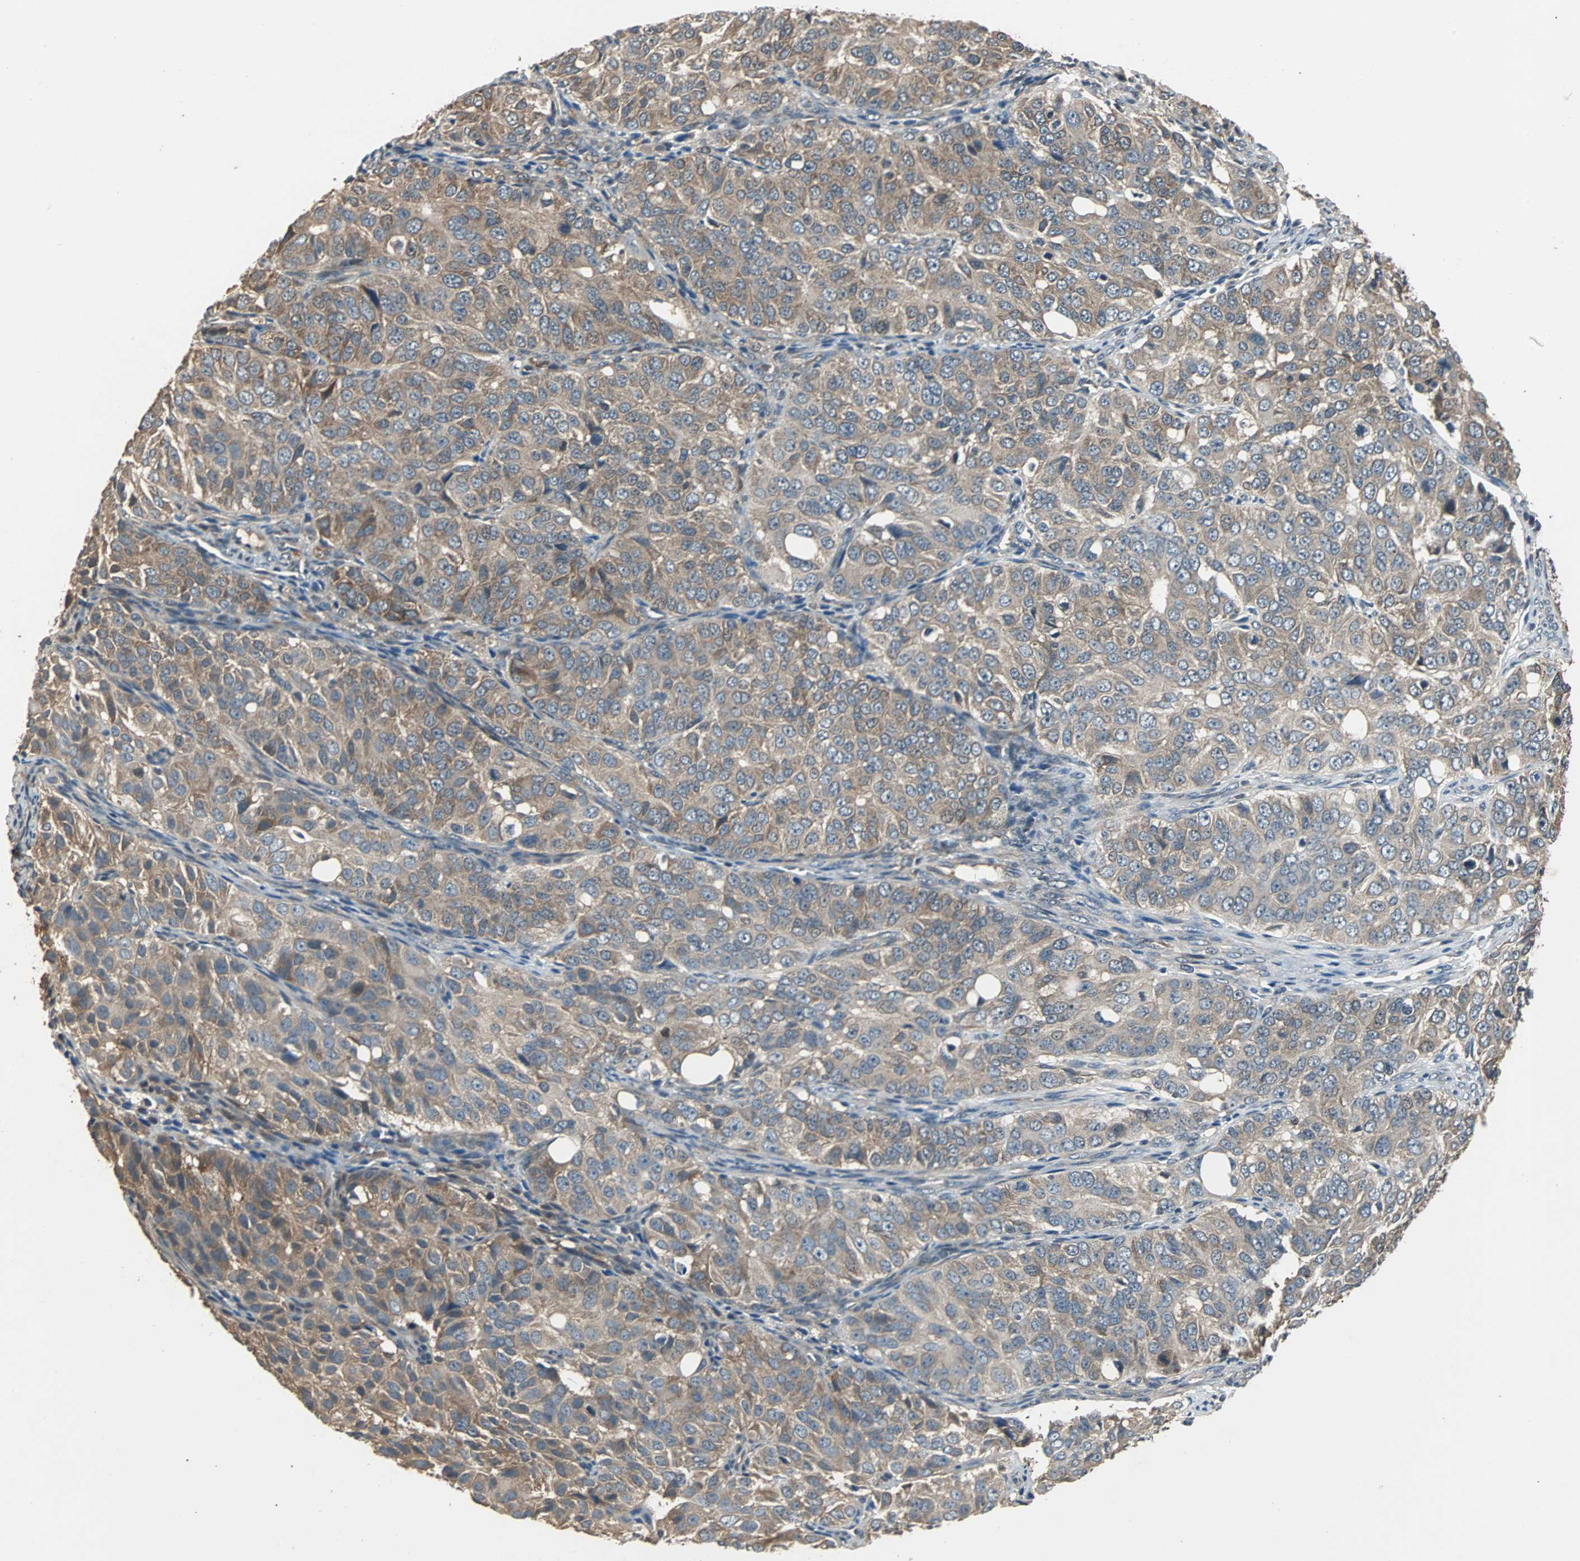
{"staining": {"intensity": "moderate", "quantity": "25%-75%", "location": "cytoplasmic/membranous"}, "tissue": "ovarian cancer", "cell_type": "Tumor cells", "image_type": "cancer", "snomed": [{"axis": "morphology", "description": "Carcinoma, endometroid"}, {"axis": "topography", "description": "Ovary"}], "caption": "An immunohistochemistry (IHC) photomicrograph of neoplastic tissue is shown. Protein staining in brown labels moderate cytoplasmic/membranous positivity in ovarian endometroid carcinoma within tumor cells.", "gene": "ABHD2", "patient": {"sex": "female", "age": 51}}